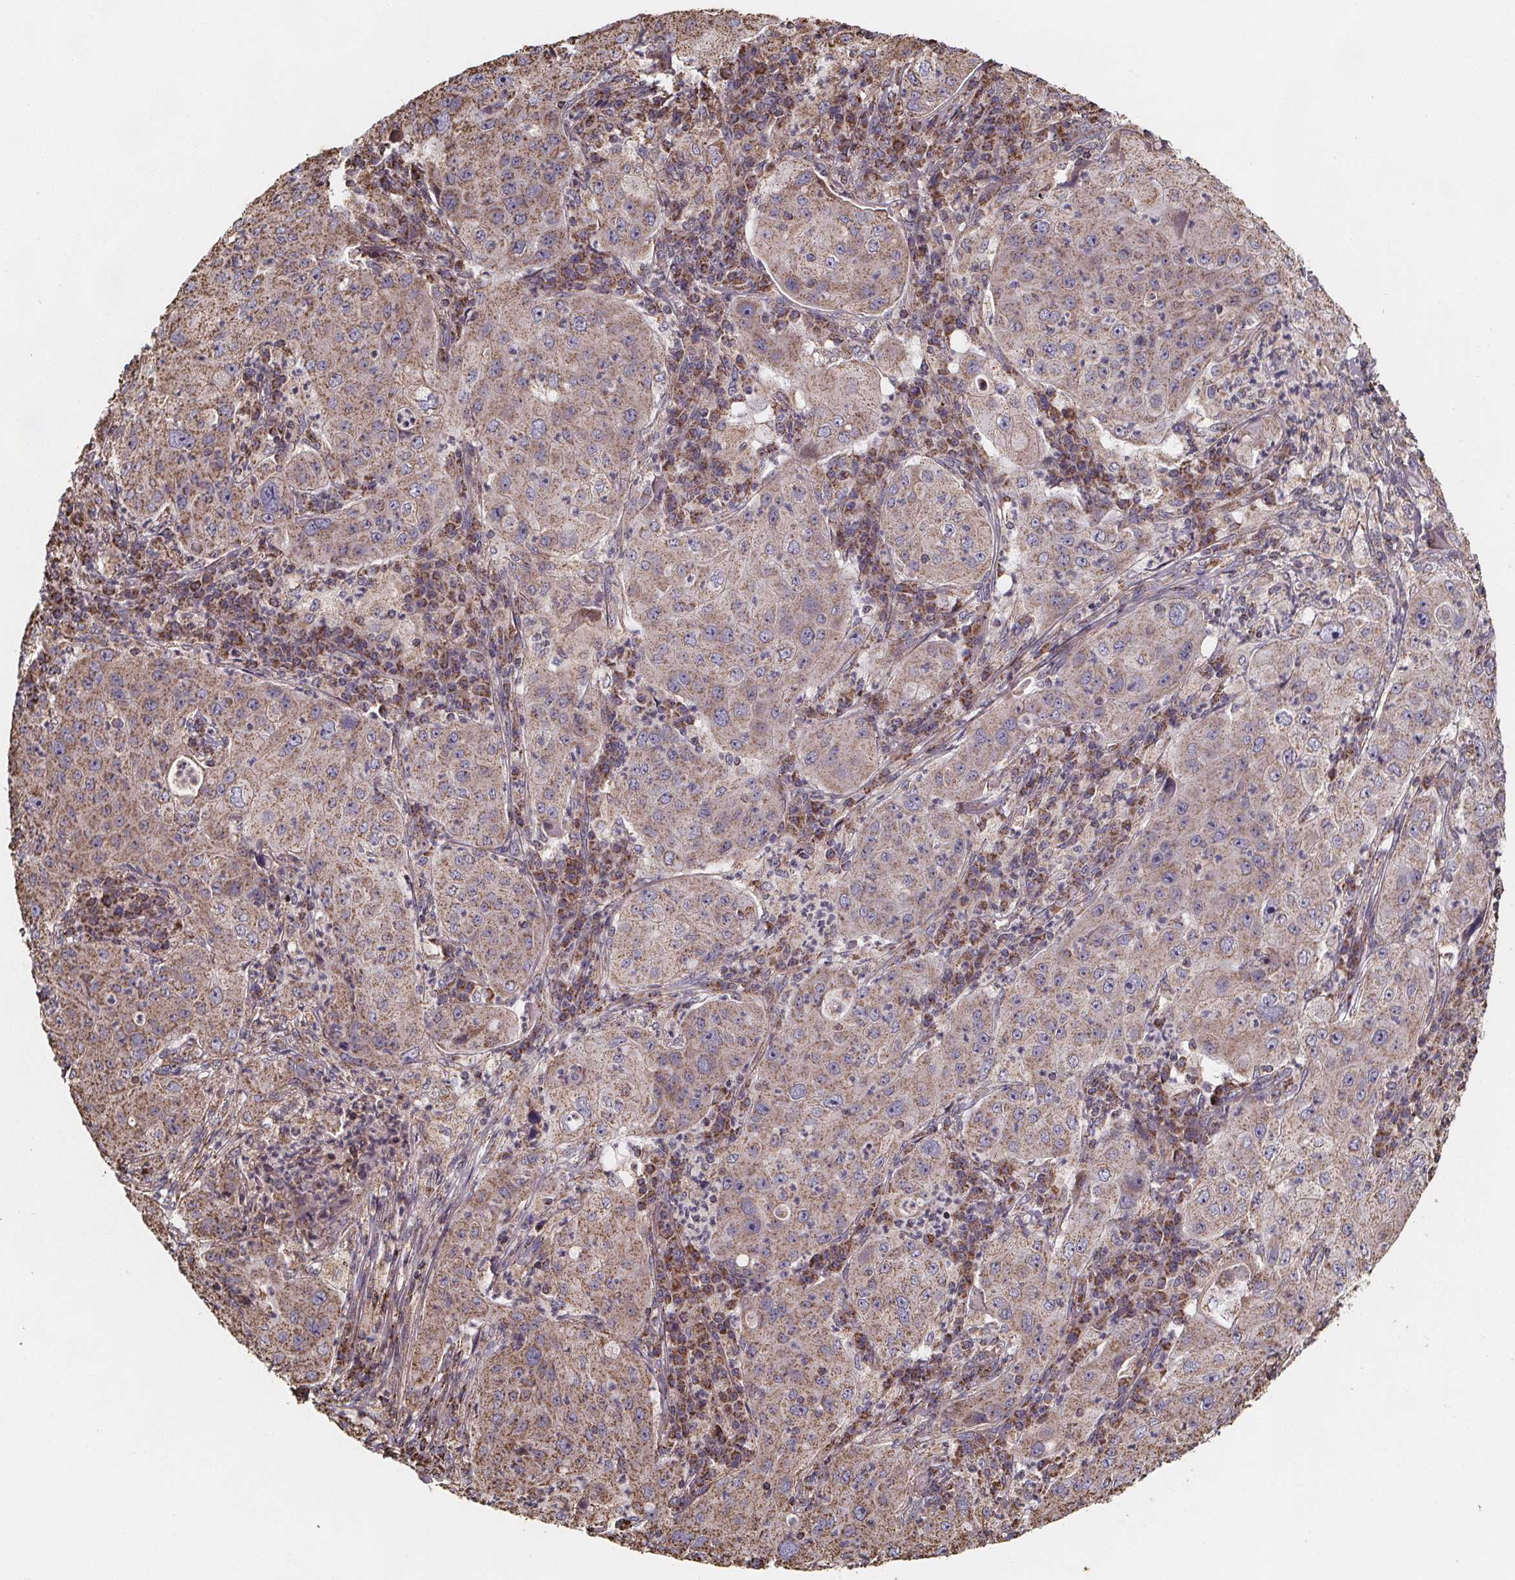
{"staining": {"intensity": "weak", "quantity": ">75%", "location": "cytoplasmic/membranous"}, "tissue": "lung cancer", "cell_type": "Tumor cells", "image_type": "cancer", "snomed": [{"axis": "morphology", "description": "Squamous cell carcinoma, NOS"}, {"axis": "topography", "description": "Lung"}], "caption": "Immunohistochemical staining of human lung cancer (squamous cell carcinoma) exhibits low levels of weak cytoplasmic/membranous protein staining in approximately >75% of tumor cells.", "gene": "SLC35D2", "patient": {"sex": "female", "age": 59}}